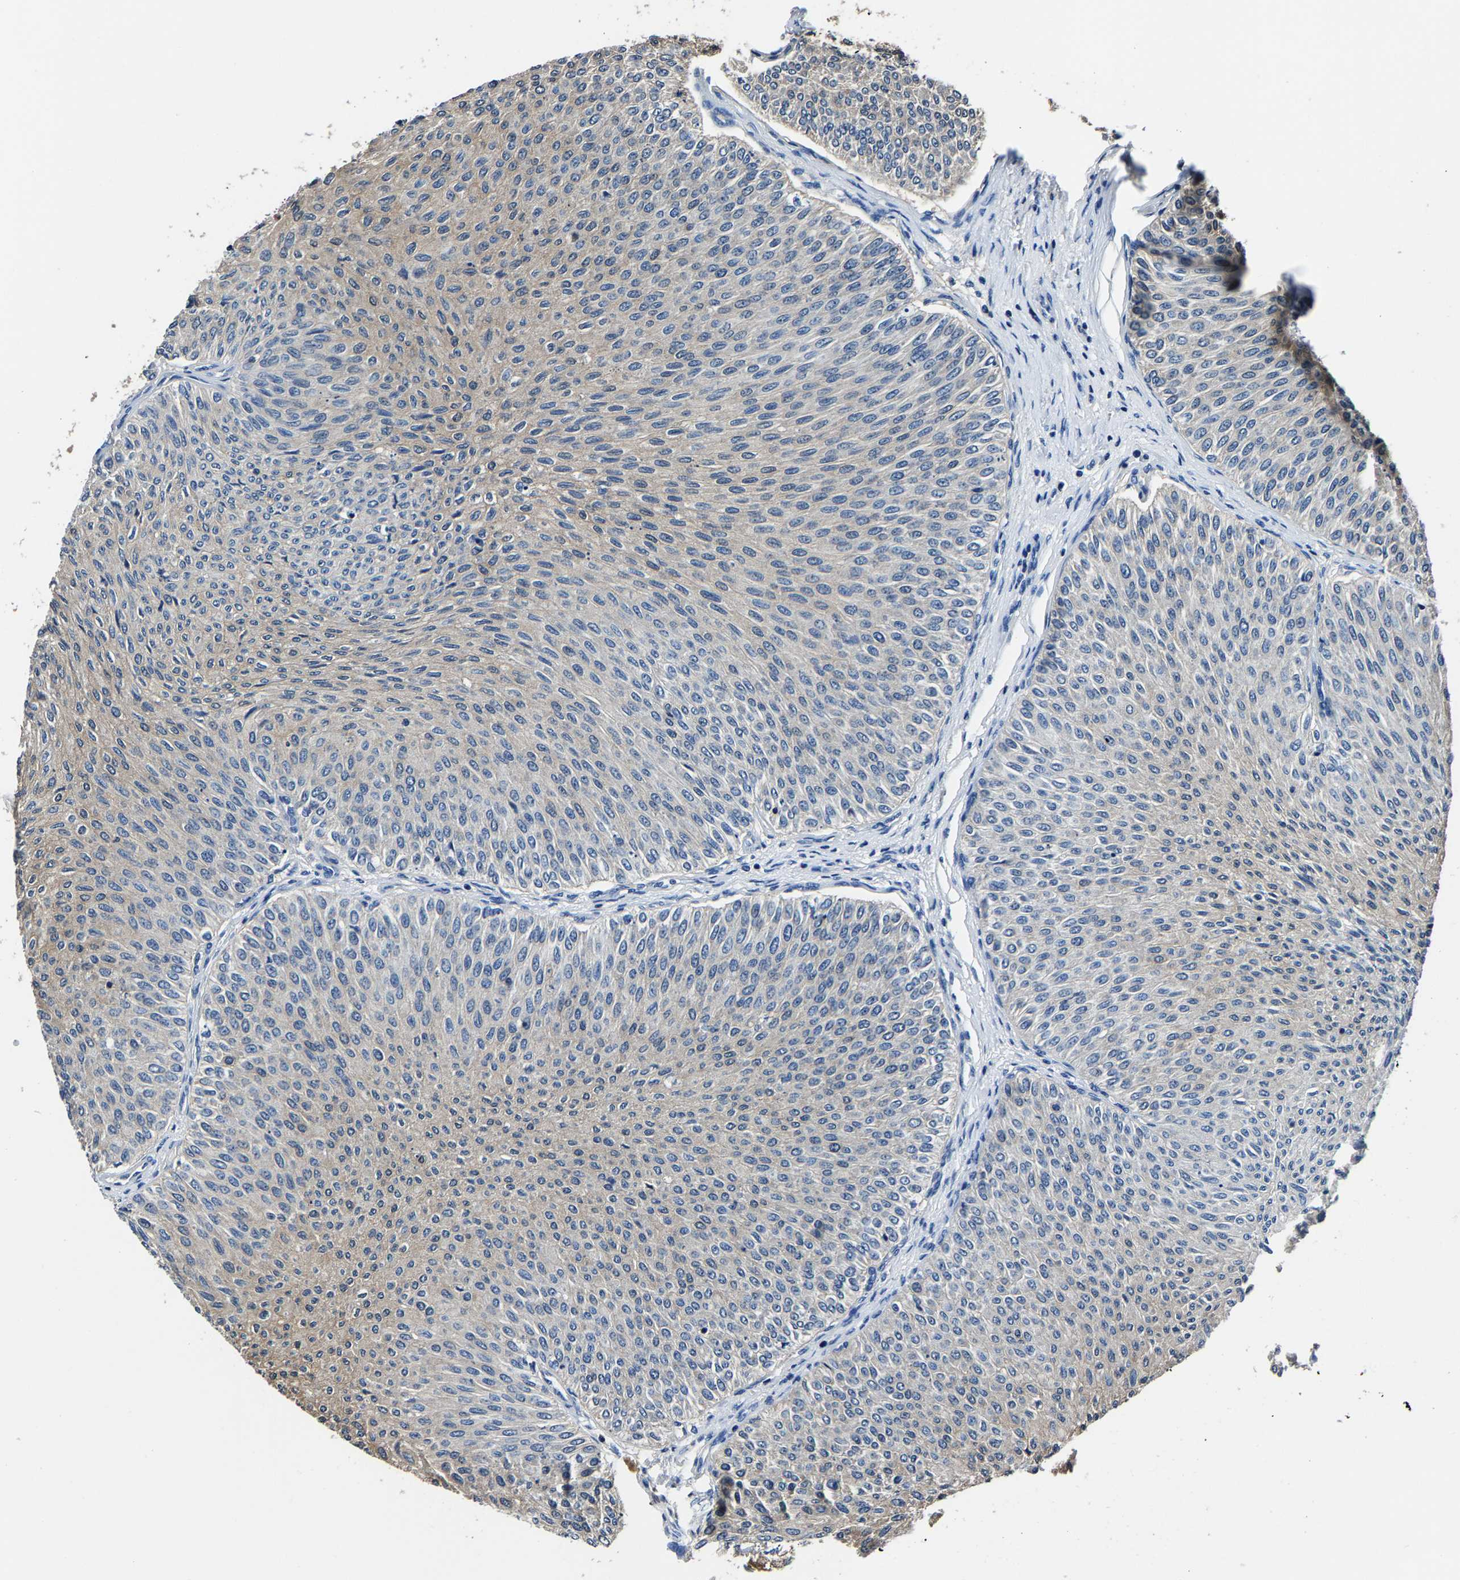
{"staining": {"intensity": "negative", "quantity": "none", "location": "none"}, "tissue": "urothelial cancer", "cell_type": "Tumor cells", "image_type": "cancer", "snomed": [{"axis": "morphology", "description": "Urothelial carcinoma, Low grade"}, {"axis": "topography", "description": "Urinary bladder"}], "caption": "The immunohistochemistry (IHC) micrograph has no significant positivity in tumor cells of urothelial cancer tissue.", "gene": "ALDOB", "patient": {"sex": "male", "age": 78}}